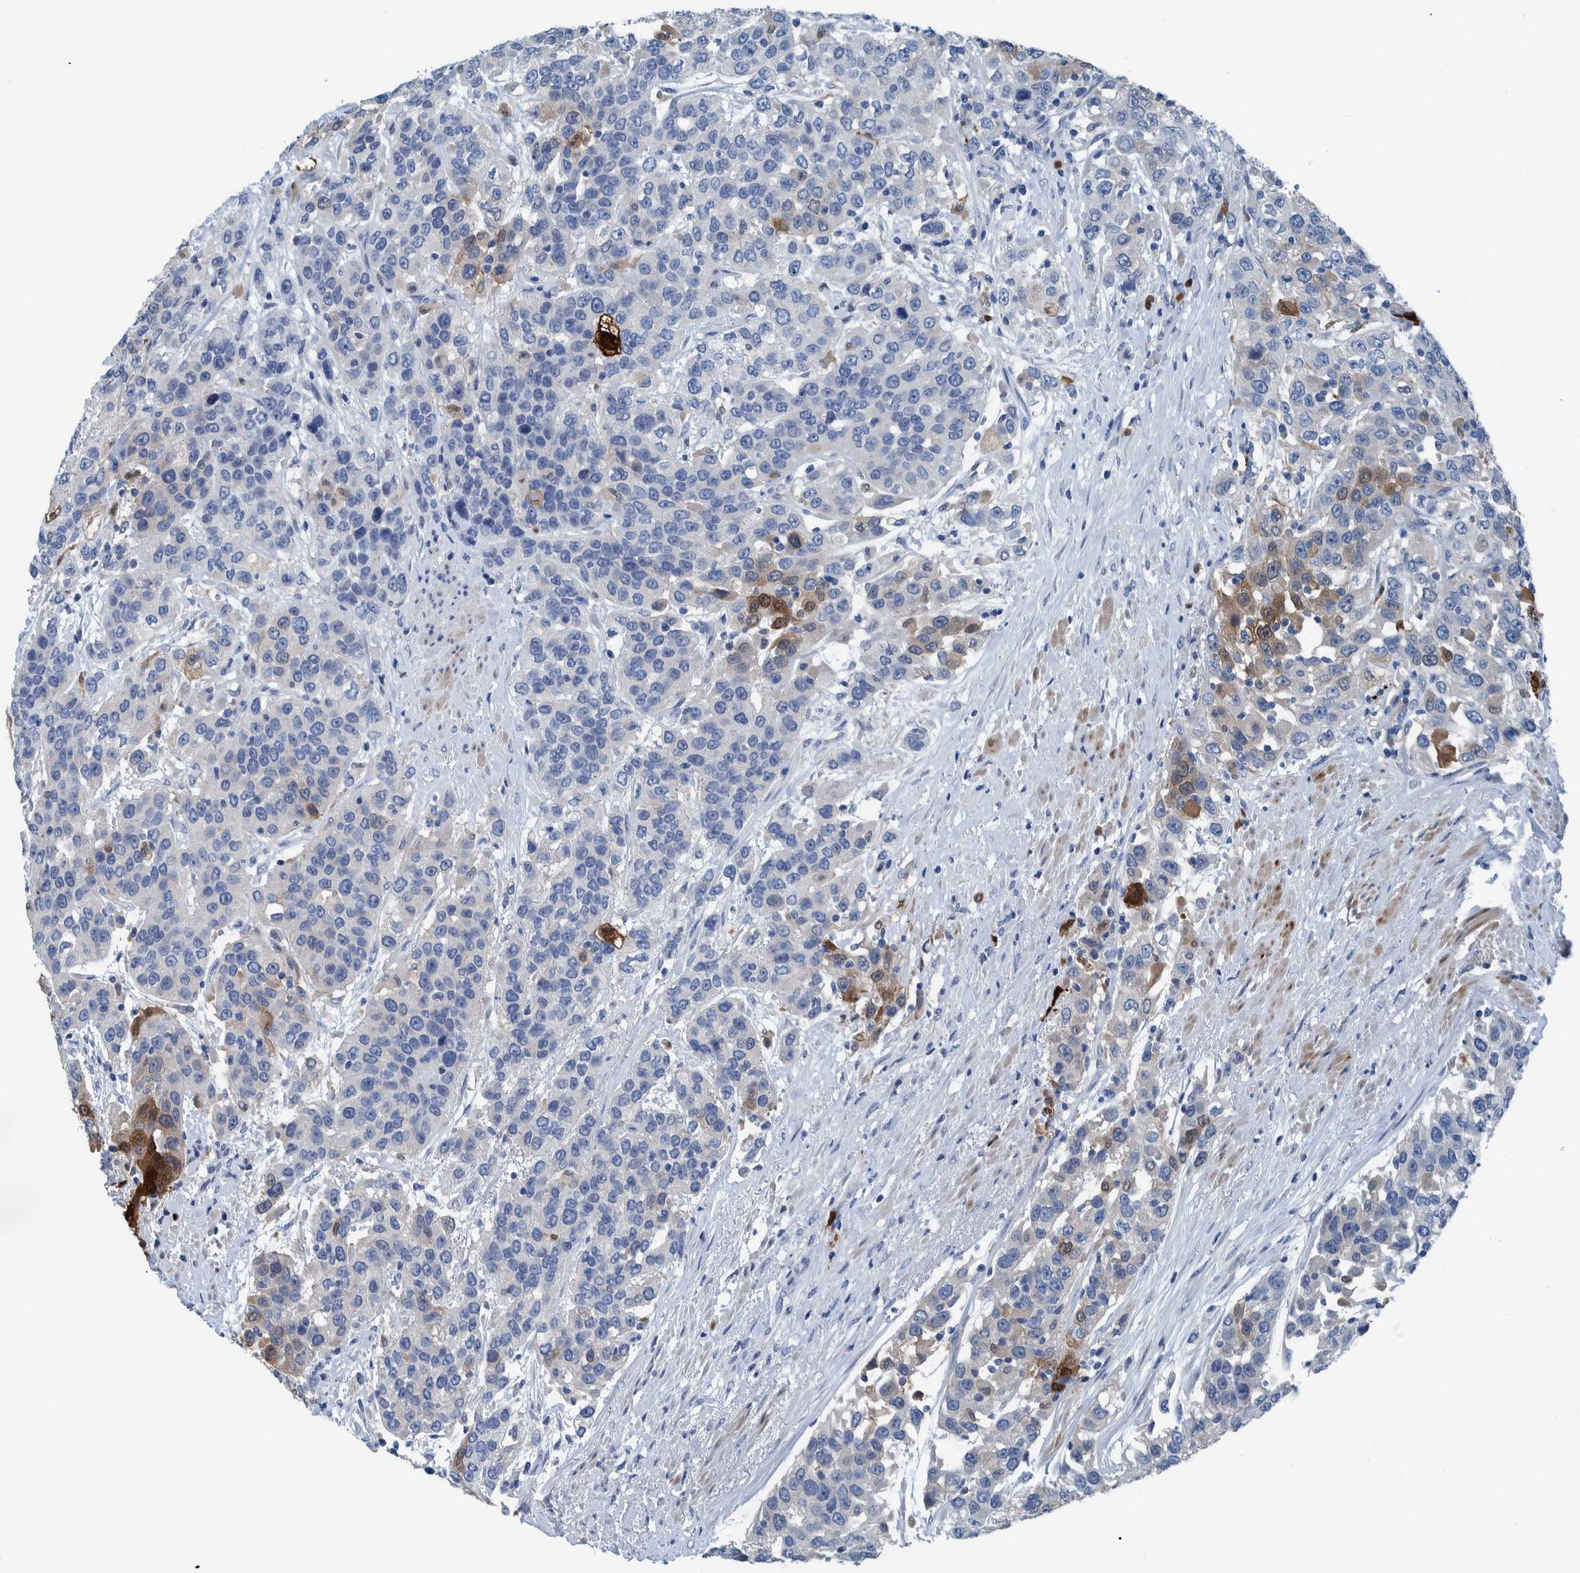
{"staining": {"intensity": "moderate", "quantity": "<25%", "location": "cytoplasmic/membranous,nuclear"}, "tissue": "urothelial cancer", "cell_type": "Tumor cells", "image_type": "cancer", "snomed": [{"axis": "morphology", "description": "Urothelial carcinoma, High grade"}, {"axis": "topography", "description": "Urinary bladder"}], "caption": "High-magnification brightfield microscopy of high-grade urothelial carcinoma stained with DAB (3,3'-diaminobenzidine) (brown) and counterstained with hematoxylin (blue). tumor cells exhibit moderate cytoplasmic/membranous and nuclear positivity is present in about<25% of cells.", "gene": "IDO1", "patient": {"sex": "female", "age": 80}}